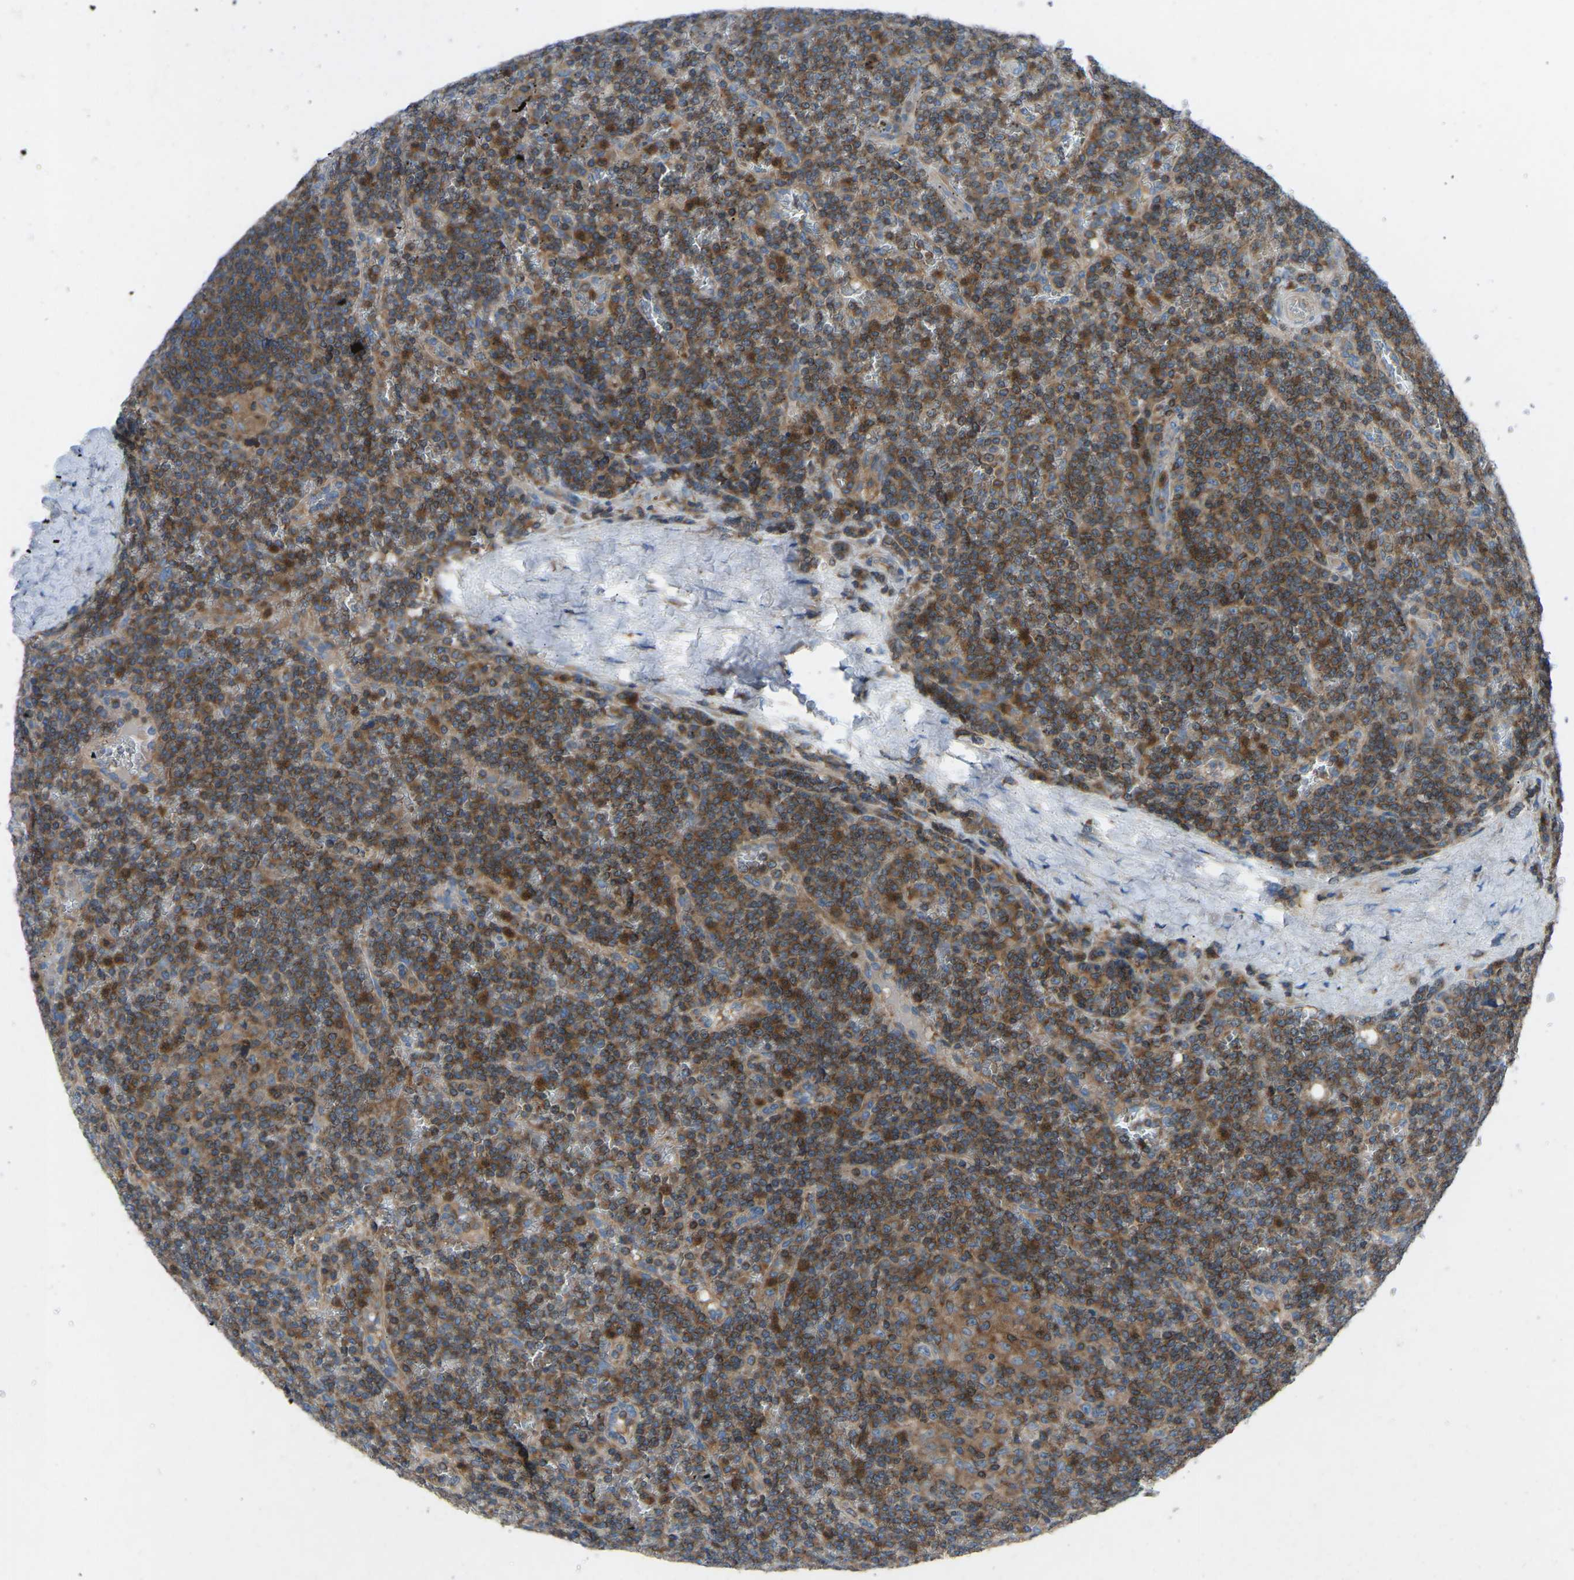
{"staining": {"intensity": "moderate", "quantity": "25%-75%", "location": "cytoplasmic/membranous"}, "tissue": "lymphoma", "cell_type": "Tumor cells", "image_type": "cancer", "snomed": [{"axis": "morphology", "description": "Malignant lymphoma, non-Hodgkin's type, Low grade"}, {"axis": "topography", "description": "Spleen"}], "caption": "A high-resolution micrograph shows immunohistochemistry staining of lymphoma, which reveals moderate cytoplasmic/membranous staining in about 25%-75% of tumor cells.", "gene": "GRK6", "patient": {"sex": "female", "age": 19}}